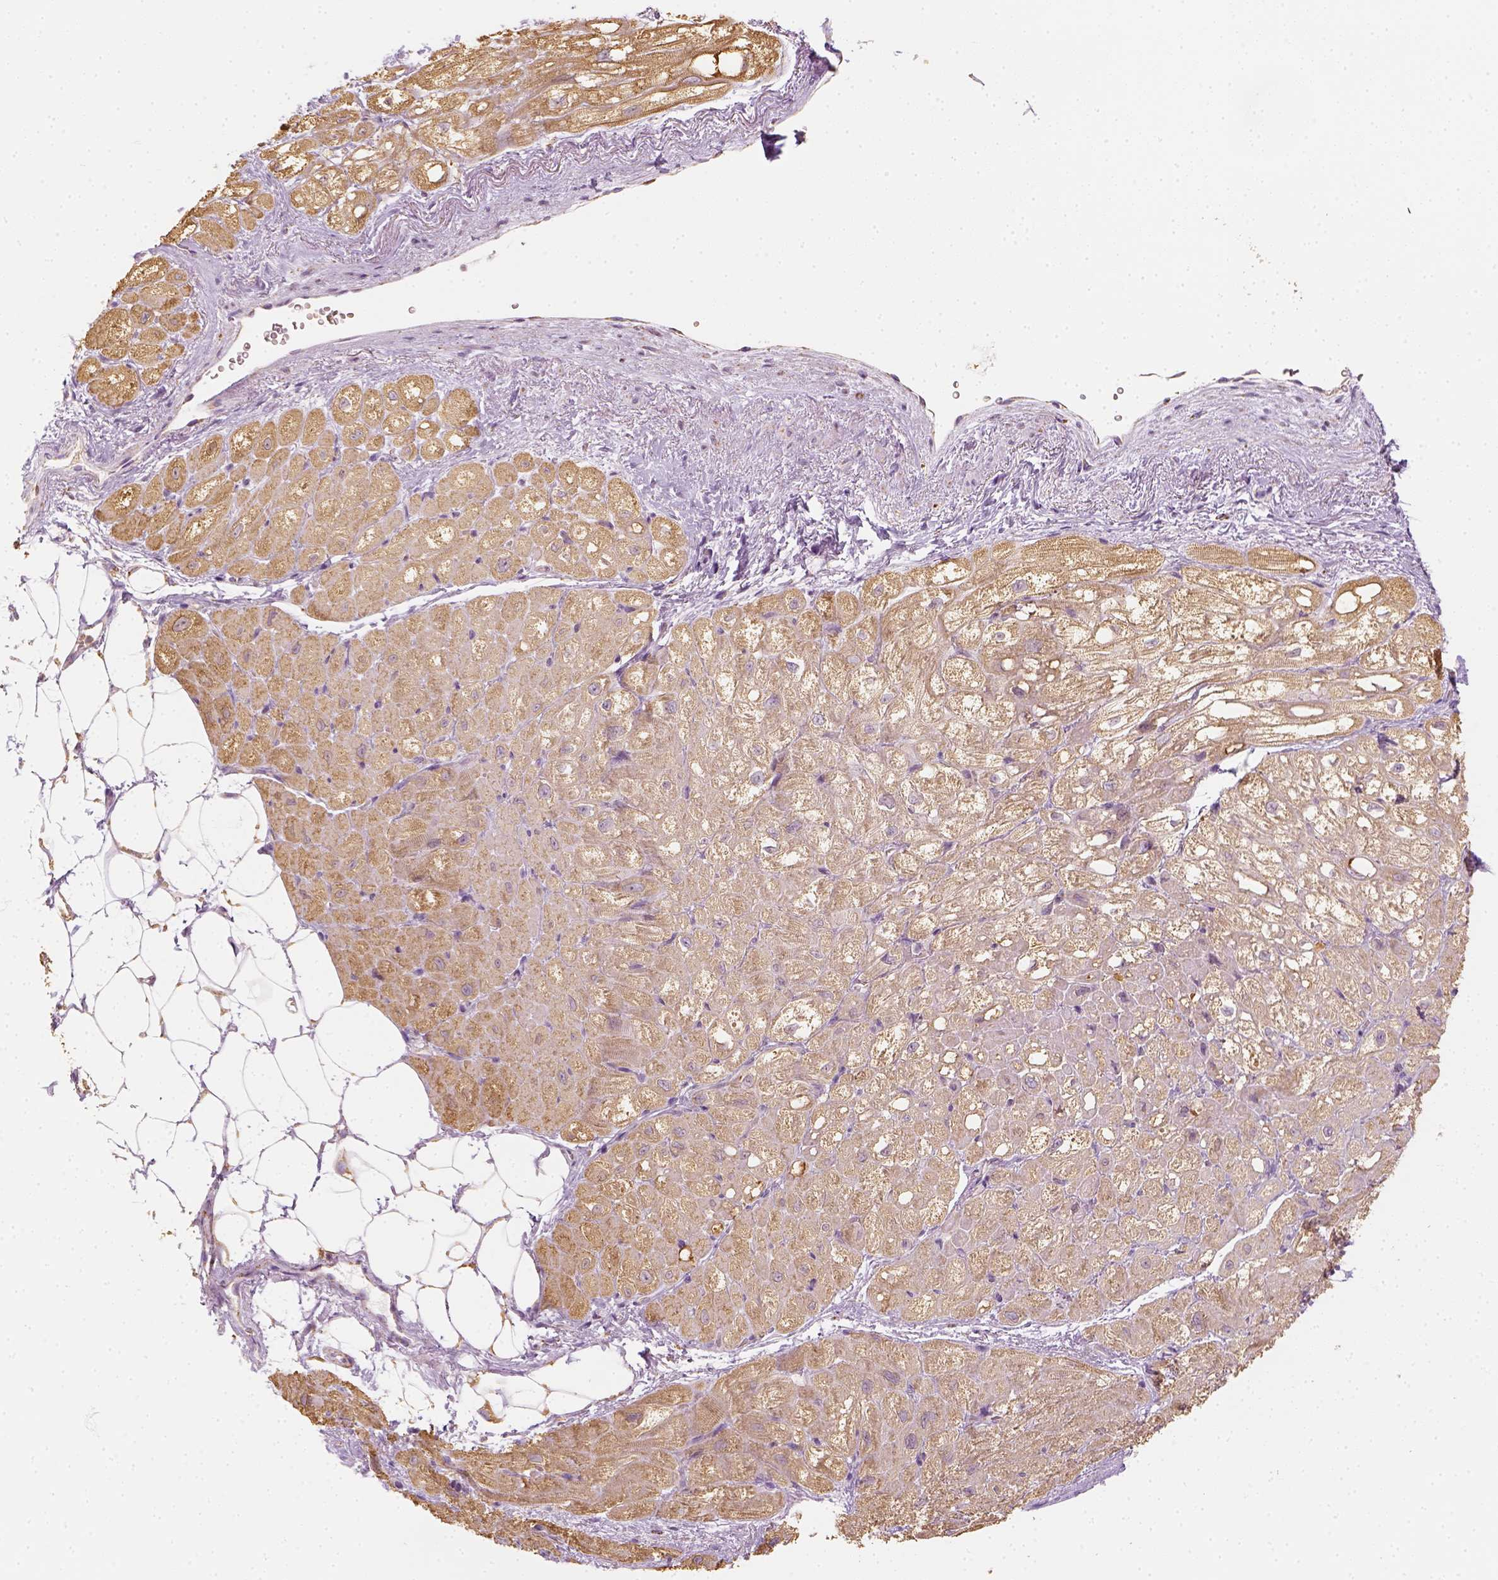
{"staining": {"intensity": "moderate", "quantity": "25%-75%", "location": "cytoplasmic/membranous"}, "tissue": "heart muscle", "cell_type": "Cardiomyocytes", "image_type": "normal", "snomed": [{"axis": "morphology", "description": "Normal tissue, NOS"}, {"axis": "topography", "description": "Heart"}], "caption": "Benign heart muscle displays moderate cytoplasmic/membranous positivity in about 25%-75% of cardiomyocytes.", "gene": "LCA5", "patient": {"sex": "female", "age": 69}}